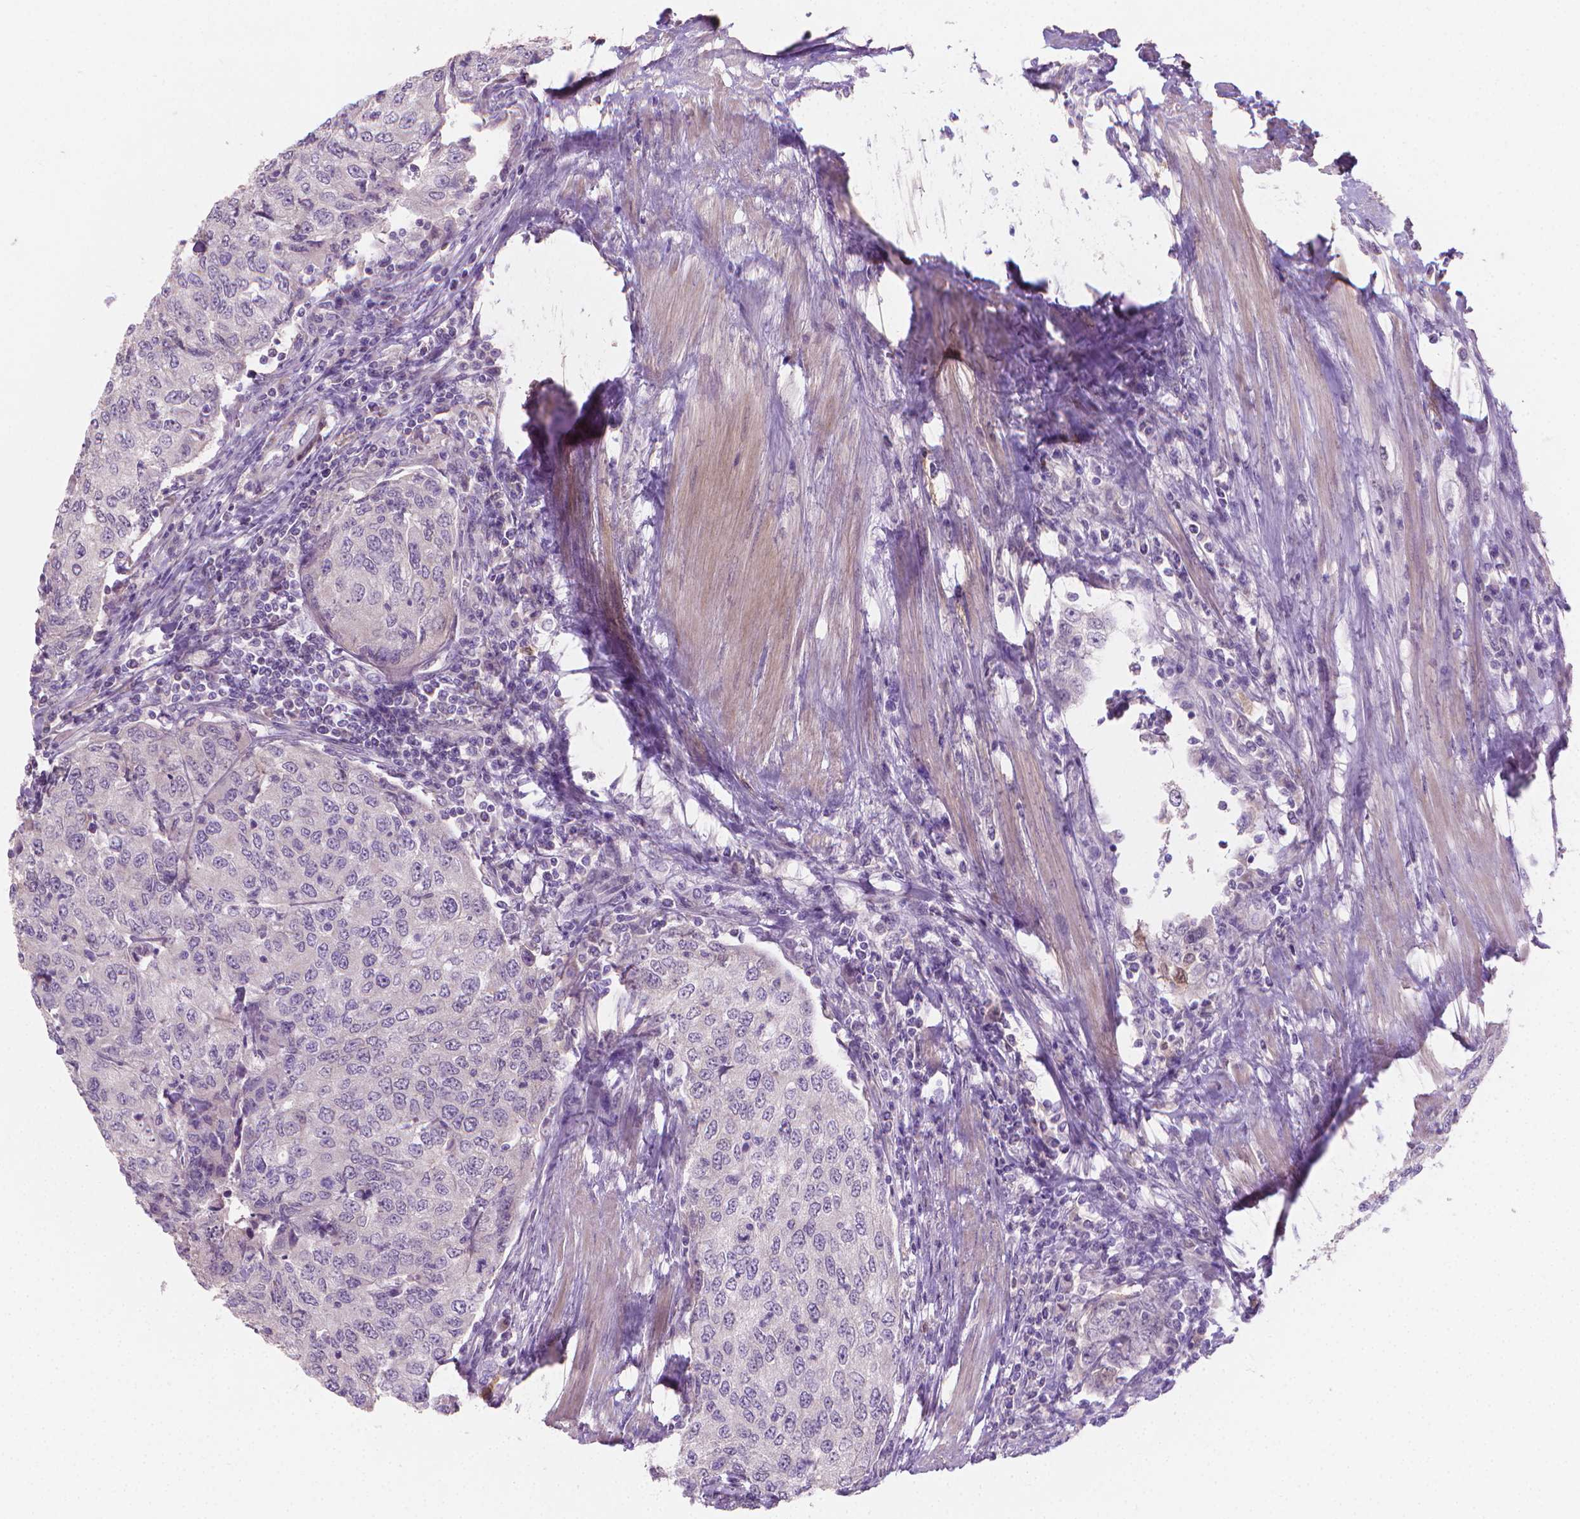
{"staining": {"intensity": "negative", "quantity": "none", "location": "none"}, "tissue": "urothelial cancer", "cell_type": "Tumor cells", "image_type": "cancer", "snomed": [{"axis": "morphology", "description": "Urothelial carcinoma, High grade"}, {"axis": "topography", "description": "Urinary bladder"}], "caption": "An image of urothelial cancer stained for a protein displays no brown staining in tumor cells.", "gene": "GSDMA", "patient": {"sex": "female", "age": 78}}